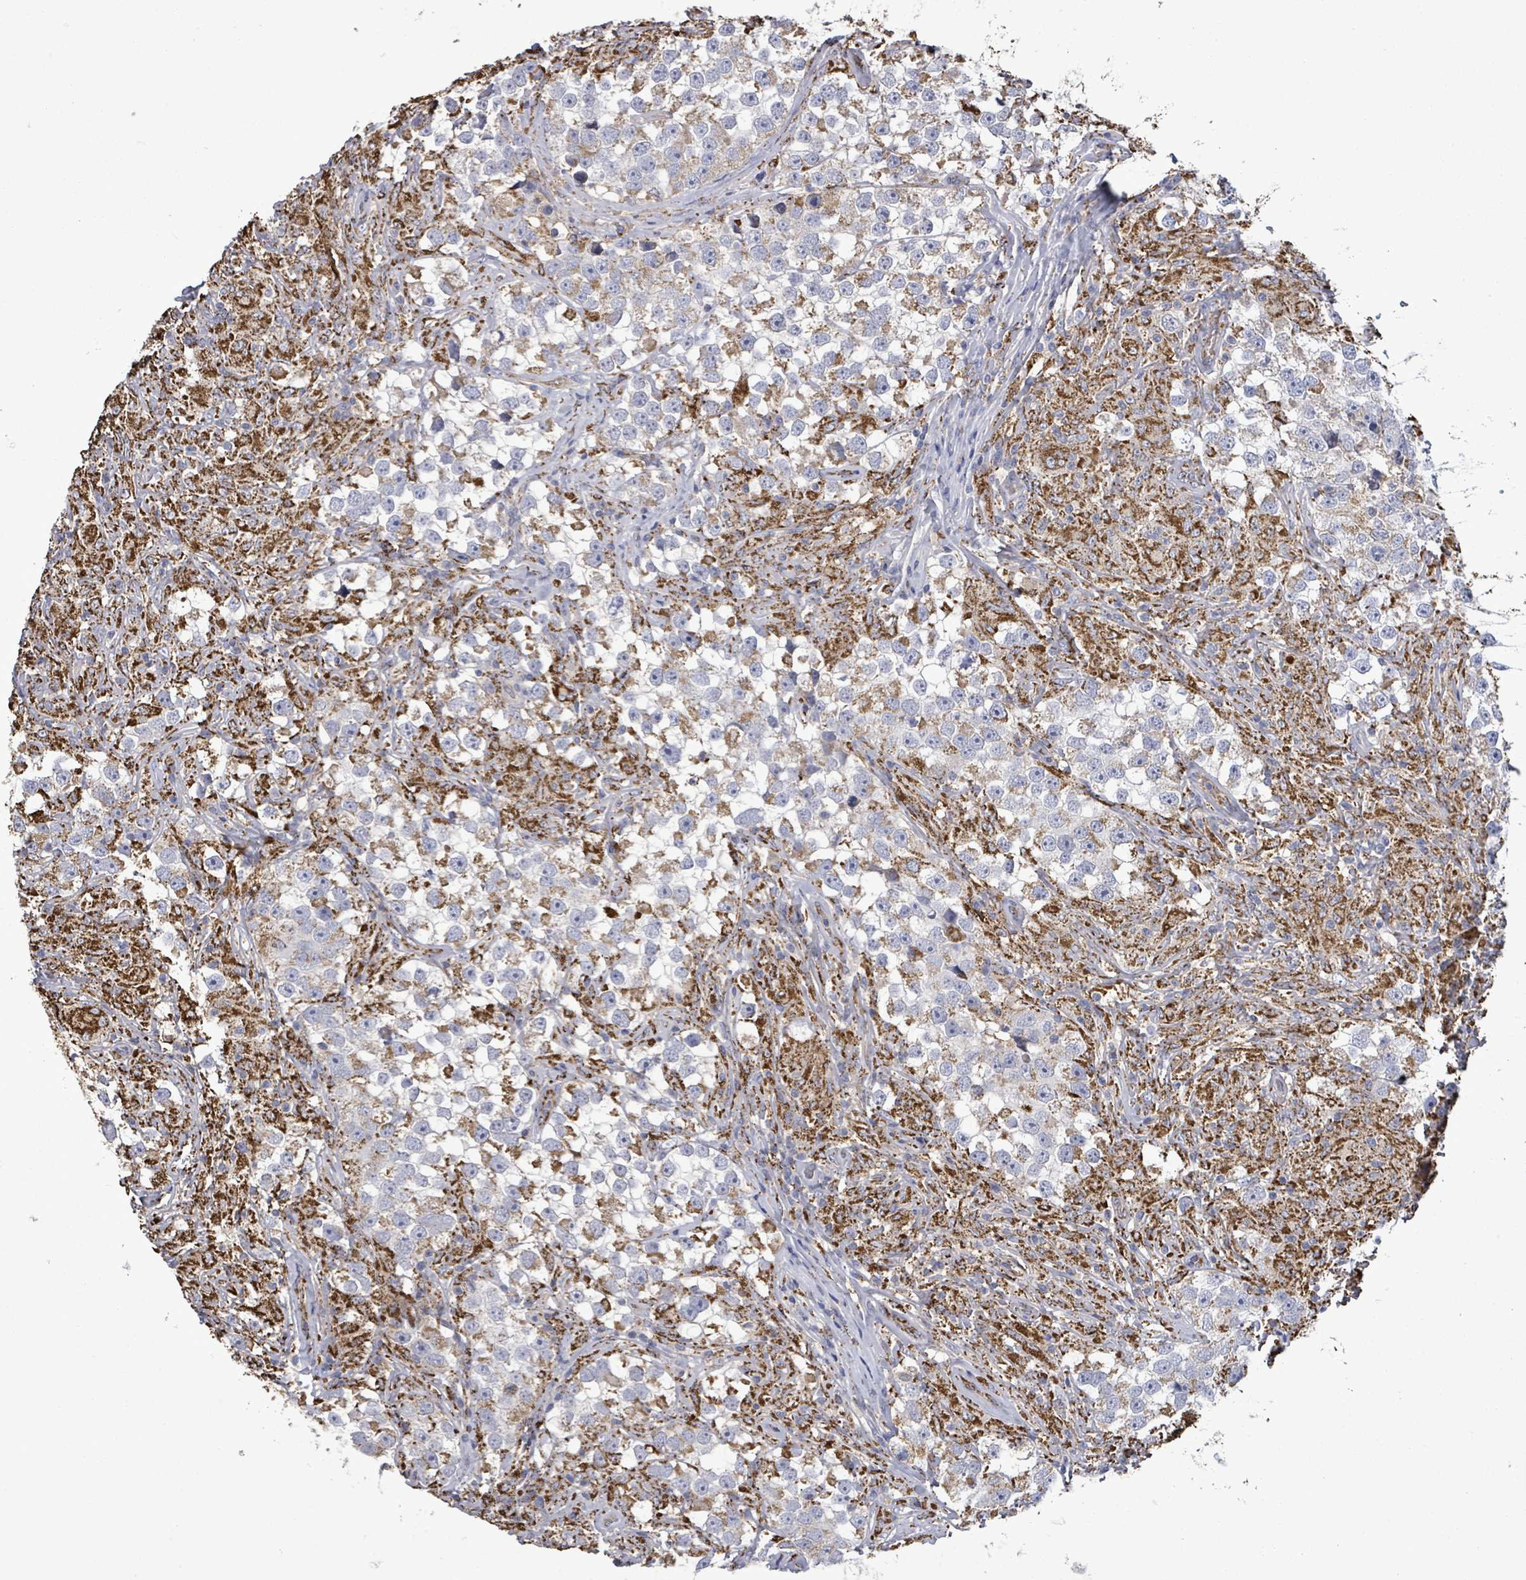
{"staining": {"intensity": "negative", "quantity": "none", "location": "none"}, "tissue": "testis cancer", "cell_type": "Tumor cells", "image_type": "cancer", "snomed": [{"axis": "morphology", "description": "Seminoma, NOS"}, {"axis": "topography", "description": "Testis"}], "caption": "Human testis cancer stained for a protein using IHC reveals no positivity in tumor cells.", "gene": "MTMR12", "patient": {"sex": "male", "age": 46}}